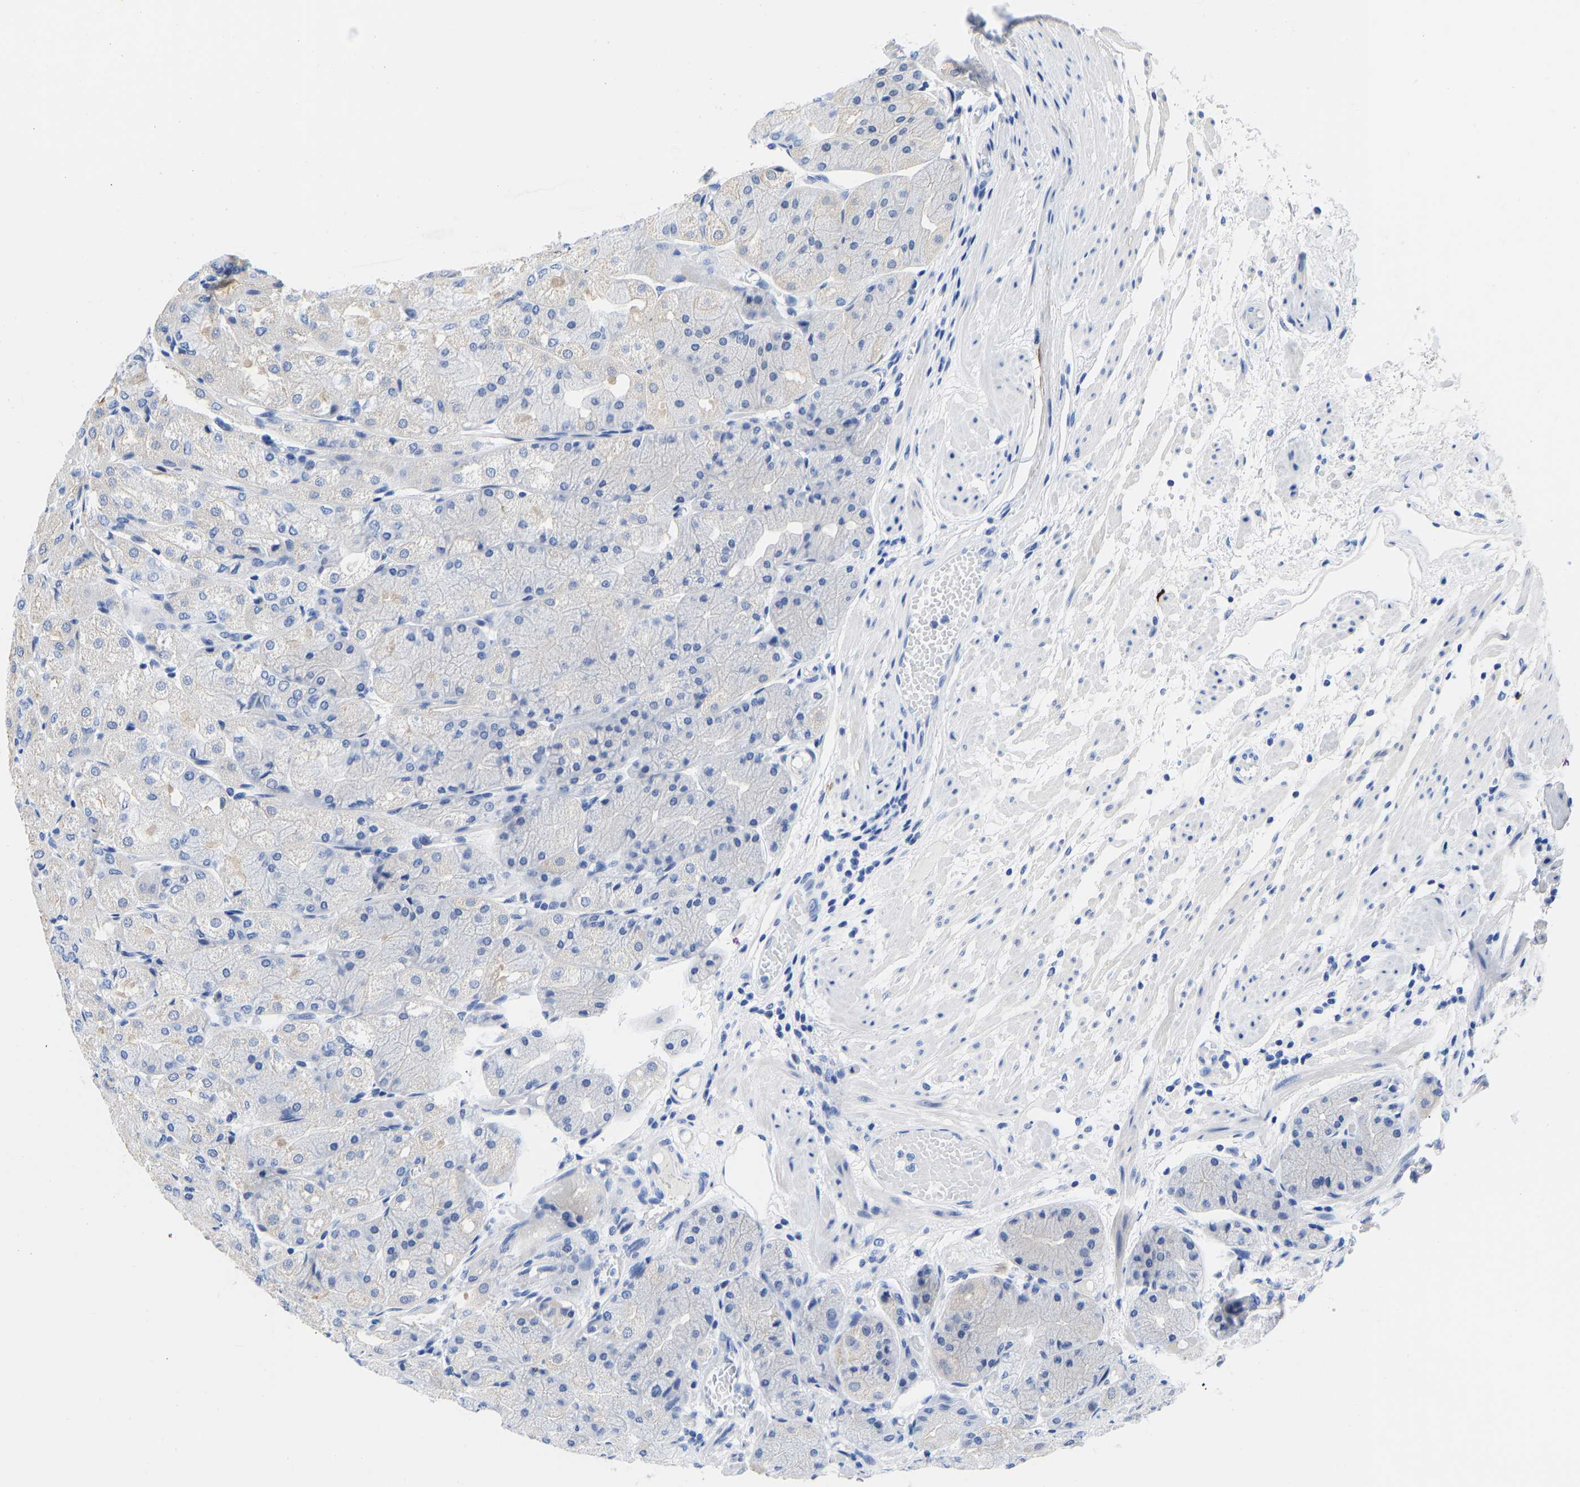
{"staining": {"intensity": "negative", "quantity": "none", "location": "none"}, "tissue": "stomach", "cell_type": "Glandular cells", "image_type": "normal", "snomed": [{"axis": "morphology", "description": "Normal tissue, NOS"}, {"axis": "topography", "description": "Stomach, upper"}], "caption": "Immunohistochemistry of unremarkable stomach displays no expression in glandular cells. (Stains: DAB (3,3'-diaminobenzidine) immunohistochemistry with hematoxylin counter stain, Microscopy: brightfield microscopy at high magnification).", "gene": "GPA33", "patient": {"sex": "male", "age": 72}}